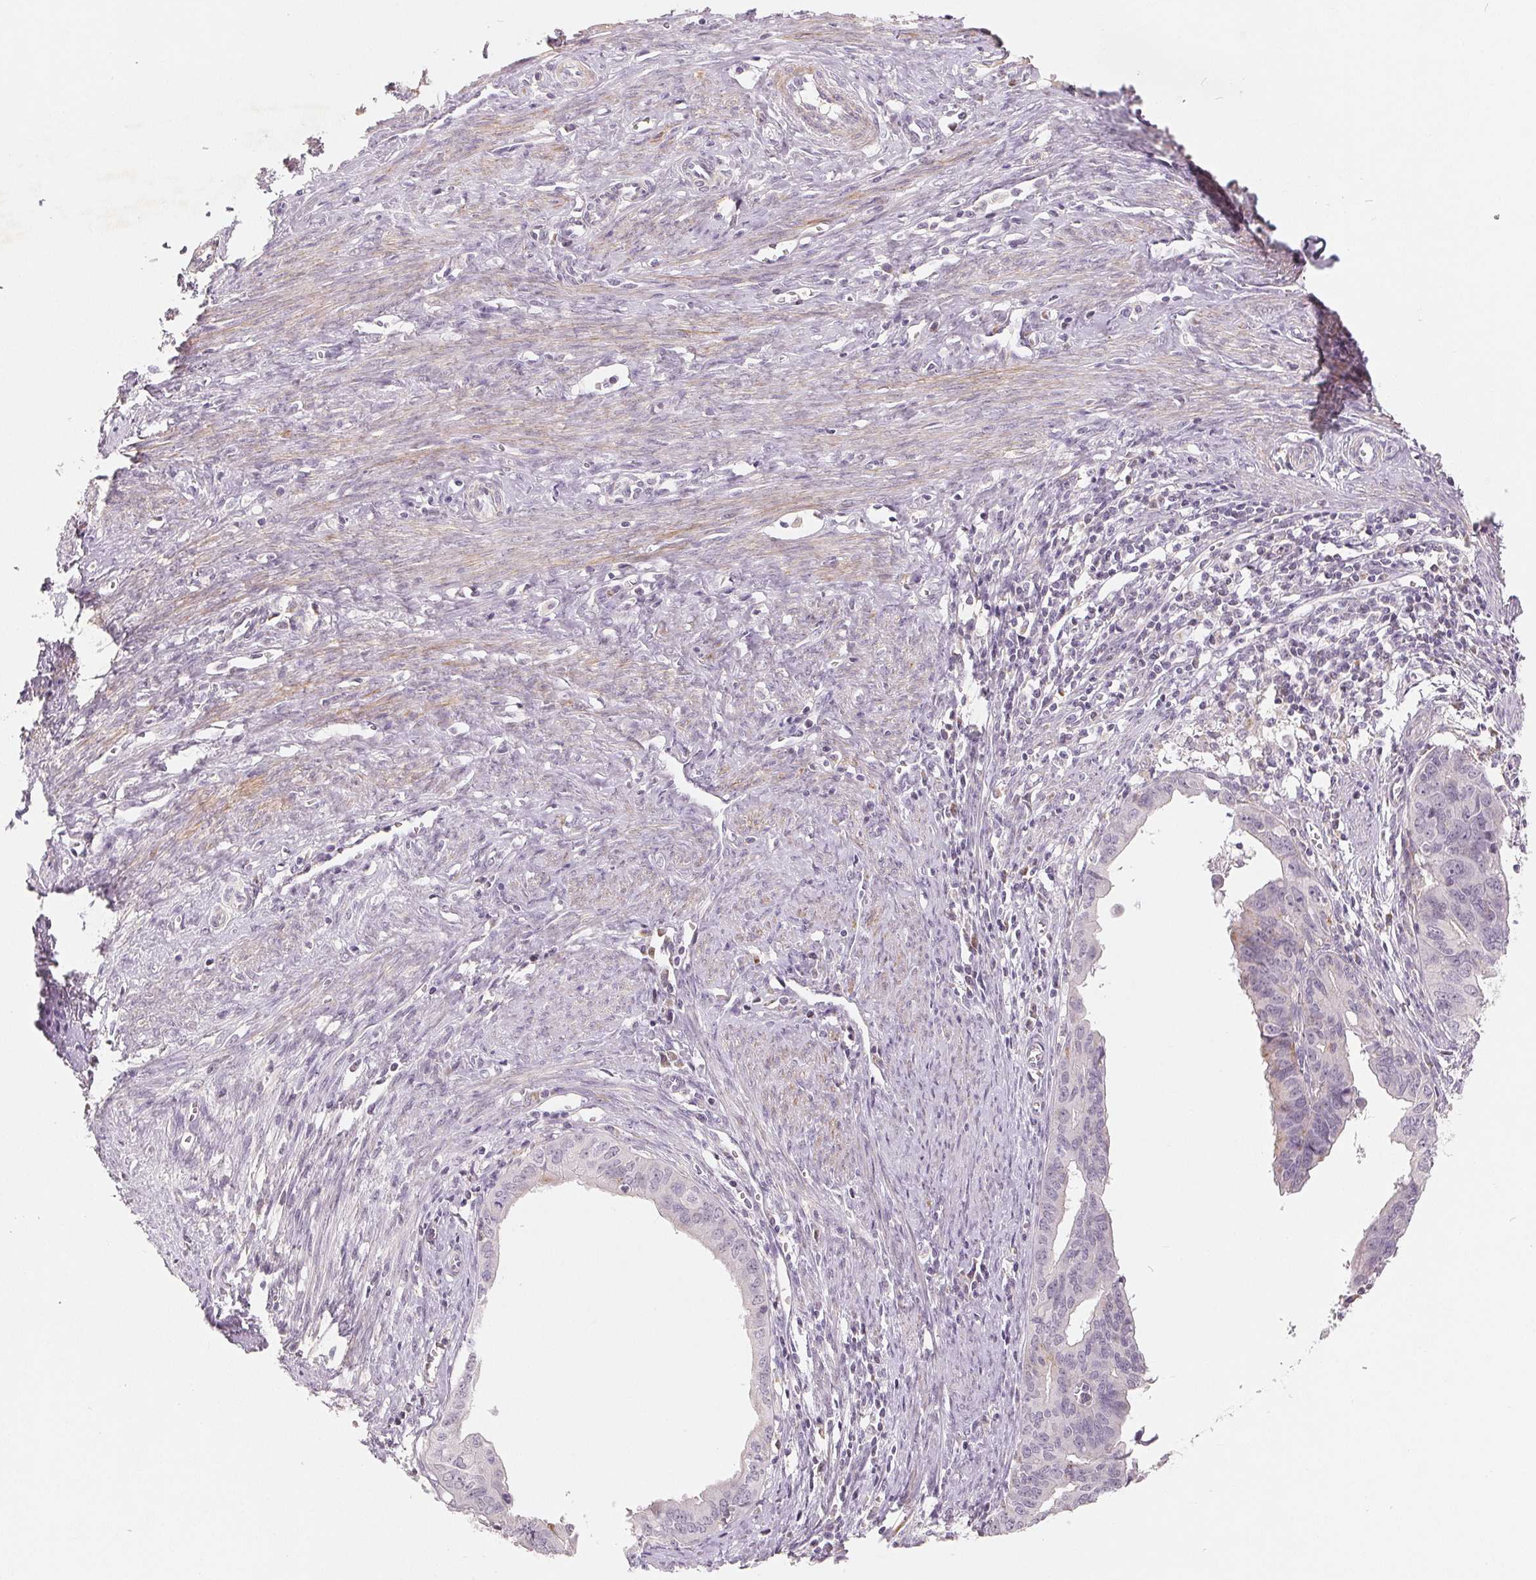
{"staining": {"intensity": "moderate", "quantity": "<25%", "location": "cytoplasmic/membranous"}, "tissue": "endometrial cancer", "cell_type": "Tumor cells", "image_type": "cancer", "snomed": [{"axis": "morphology", "description": "Adenocarcinoma, NOS"}, {"axis": "topography", "description": "Endometrium"}], "caption": "IHC (DAB (3,3'-diaminobenzidine)) staining of endometrial cancer exhibits moderate cytoplasmic/membranous protein expression in approximately <25% of tumor cells. The staining was performed using DAB to visualize the protein expression in brown, while the nuclei were stained in blue with hematoxylin (Magnification: 20x).", "gene": "GHITM", "patient": {"sex": "female", "age": 65}}